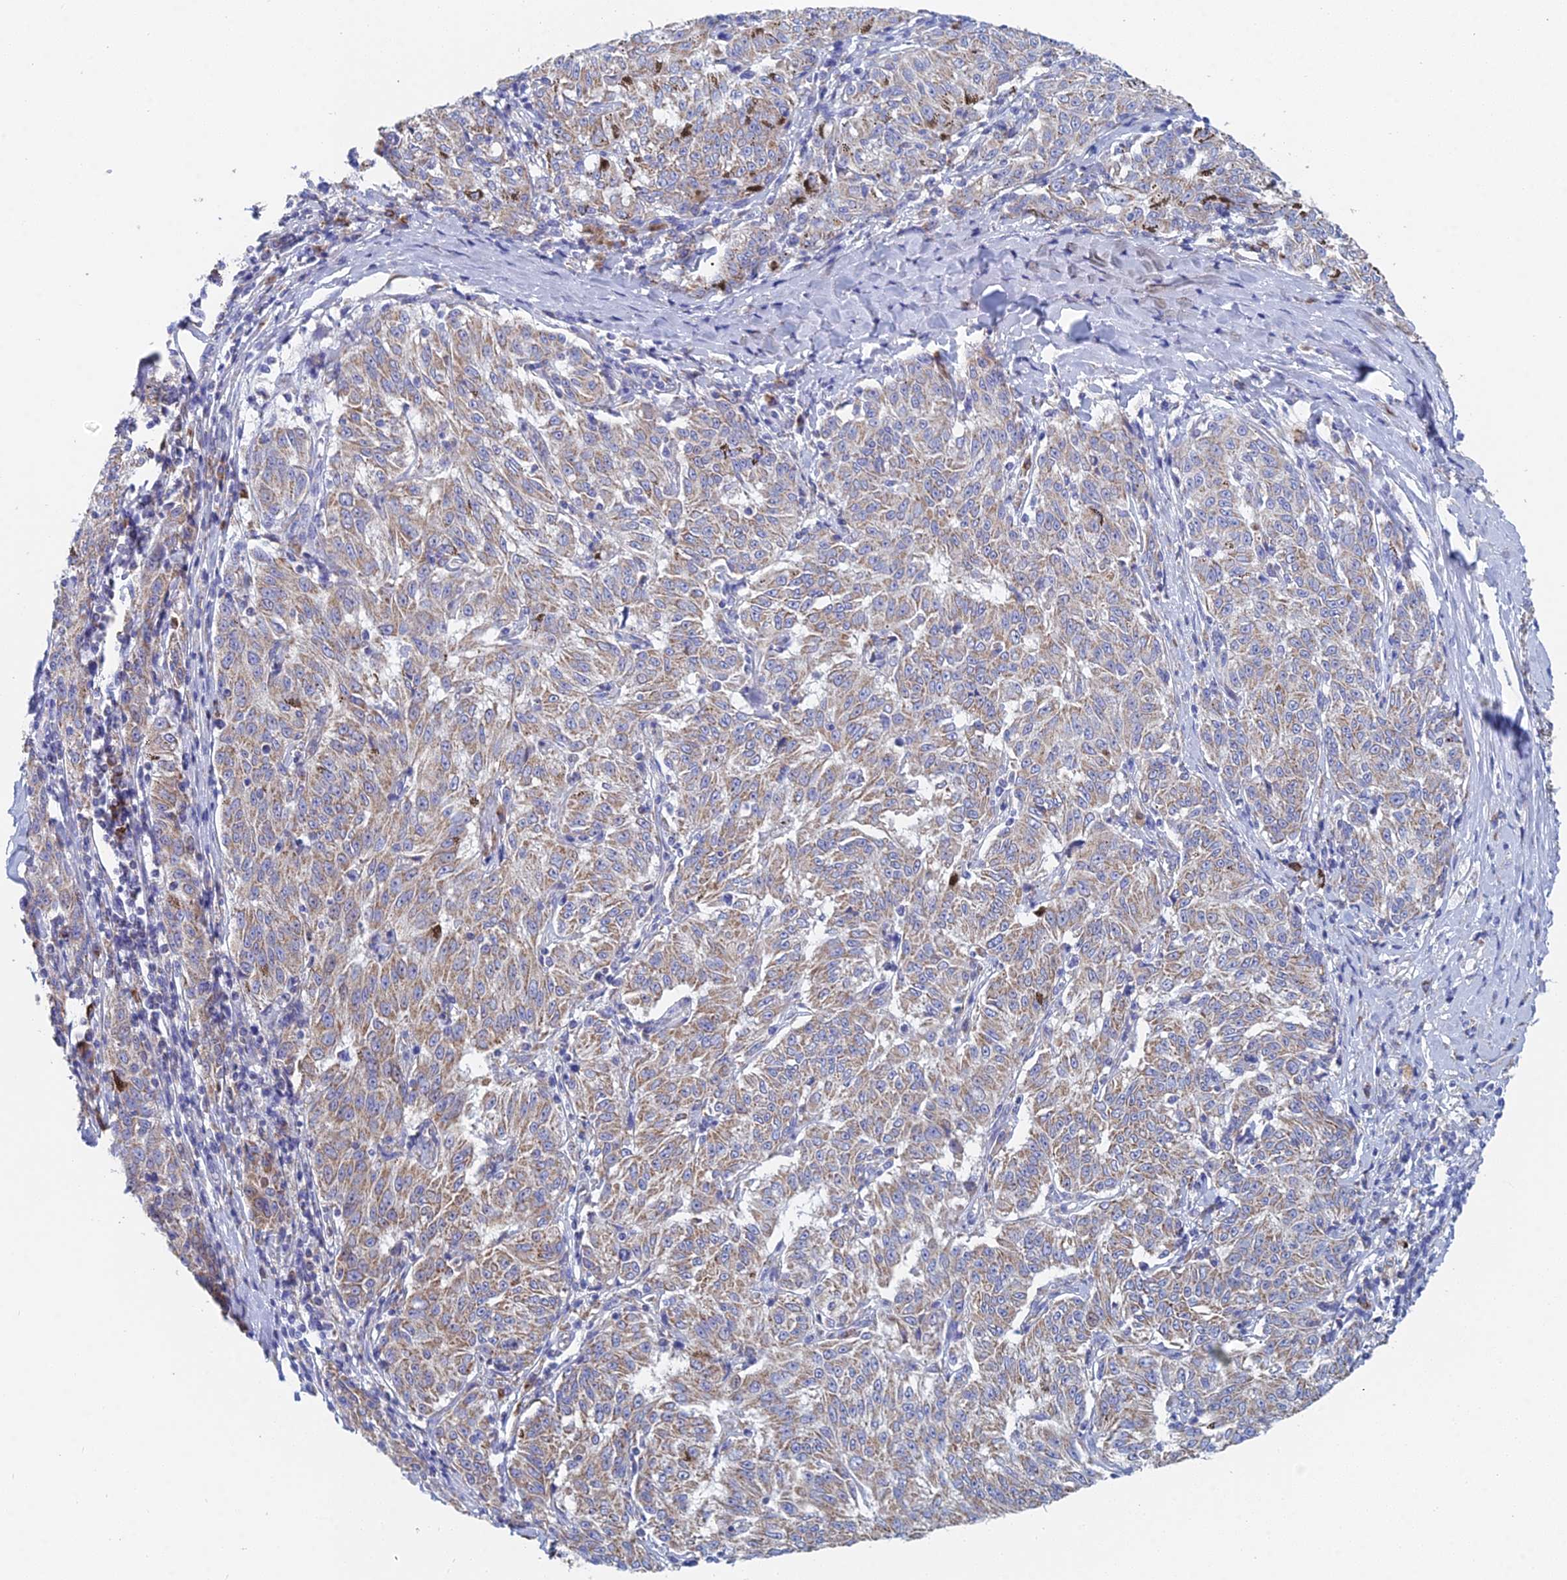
{"staining": {"intensity": "moderate", "quantity": ">75%", "location": "cytoplasmic/membranous"}, "tissue": "melanoma", "cell_type": "Tumor cells", "image_type": "cancer", "snomed": [{"axis": "morphology", "description": "Malignant melanoma, NOS"}, {"axis": "topography", "description": "Skin"}], "caption": "This is a photomicrograph of immunohistochemistry (IHC) staining of malignant melanoma, which shows moderate expression in the cytoplasmic/membranous of tumor cells.", "gene": "CRACR2B", "patient": {"sex": "female", "age": 72}}